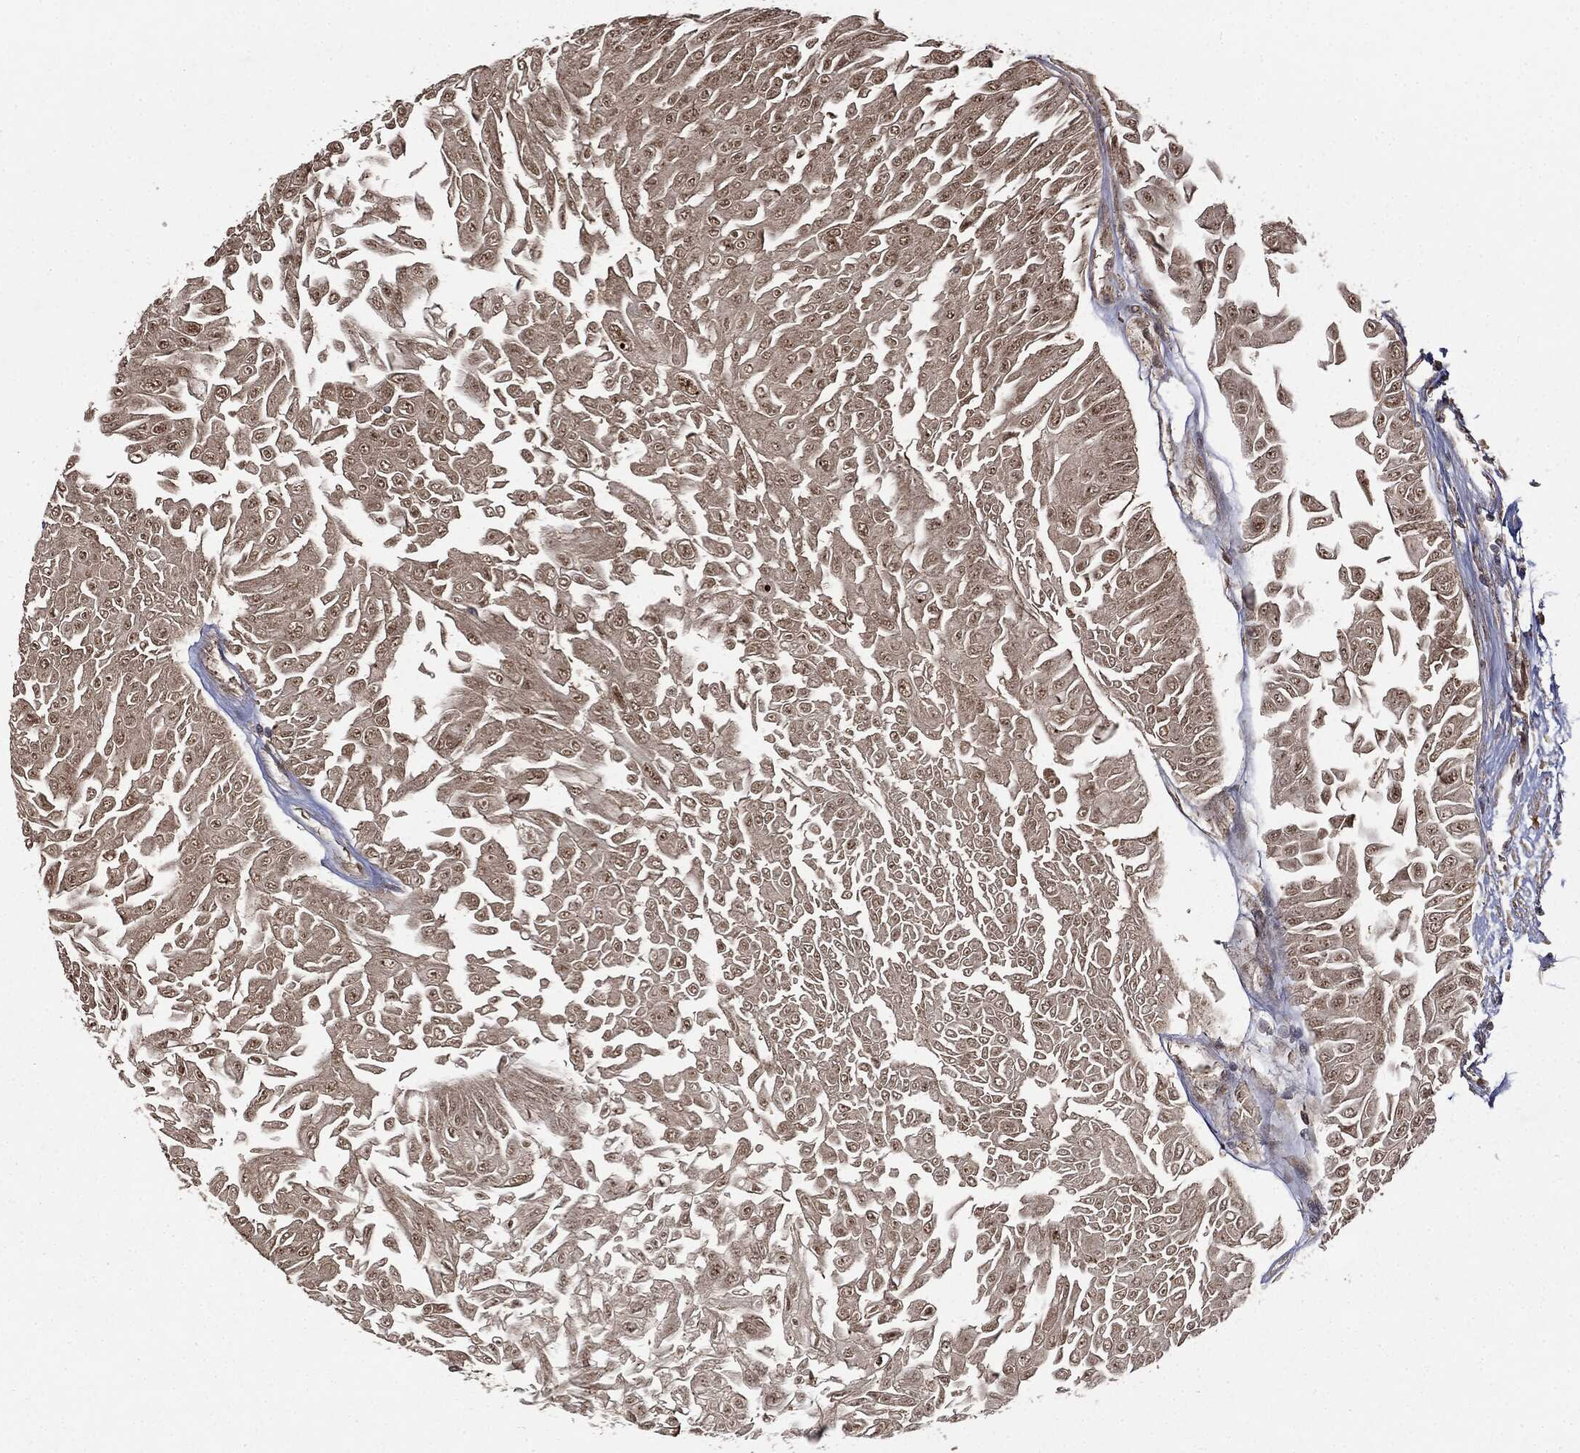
{"staining": {"intensity": "weak", "quantity": "25%-75%", "location": "cytoplasmic/membranous,nuclear"}, "tissue": "urothelial cancer", "cell_type": "Tumor cells", "image_type": "cancer", "snomed": [{"axis": "morphology", "description": "Urothelial carcinoma, Low grade"}, {"axis": "topography", "description": "Urinary bladder"}], "caption": "A photomicrograph of human urothelial cancer stained for a protein demonstrates weak cytoplasmic/membranous and nuclear brown staining in tumor cells. (Brightfield microscopy of DAB IHC at high magnification).", "gene": "ZNHIT6", "patient": {"sex": "male", "age": 67}}